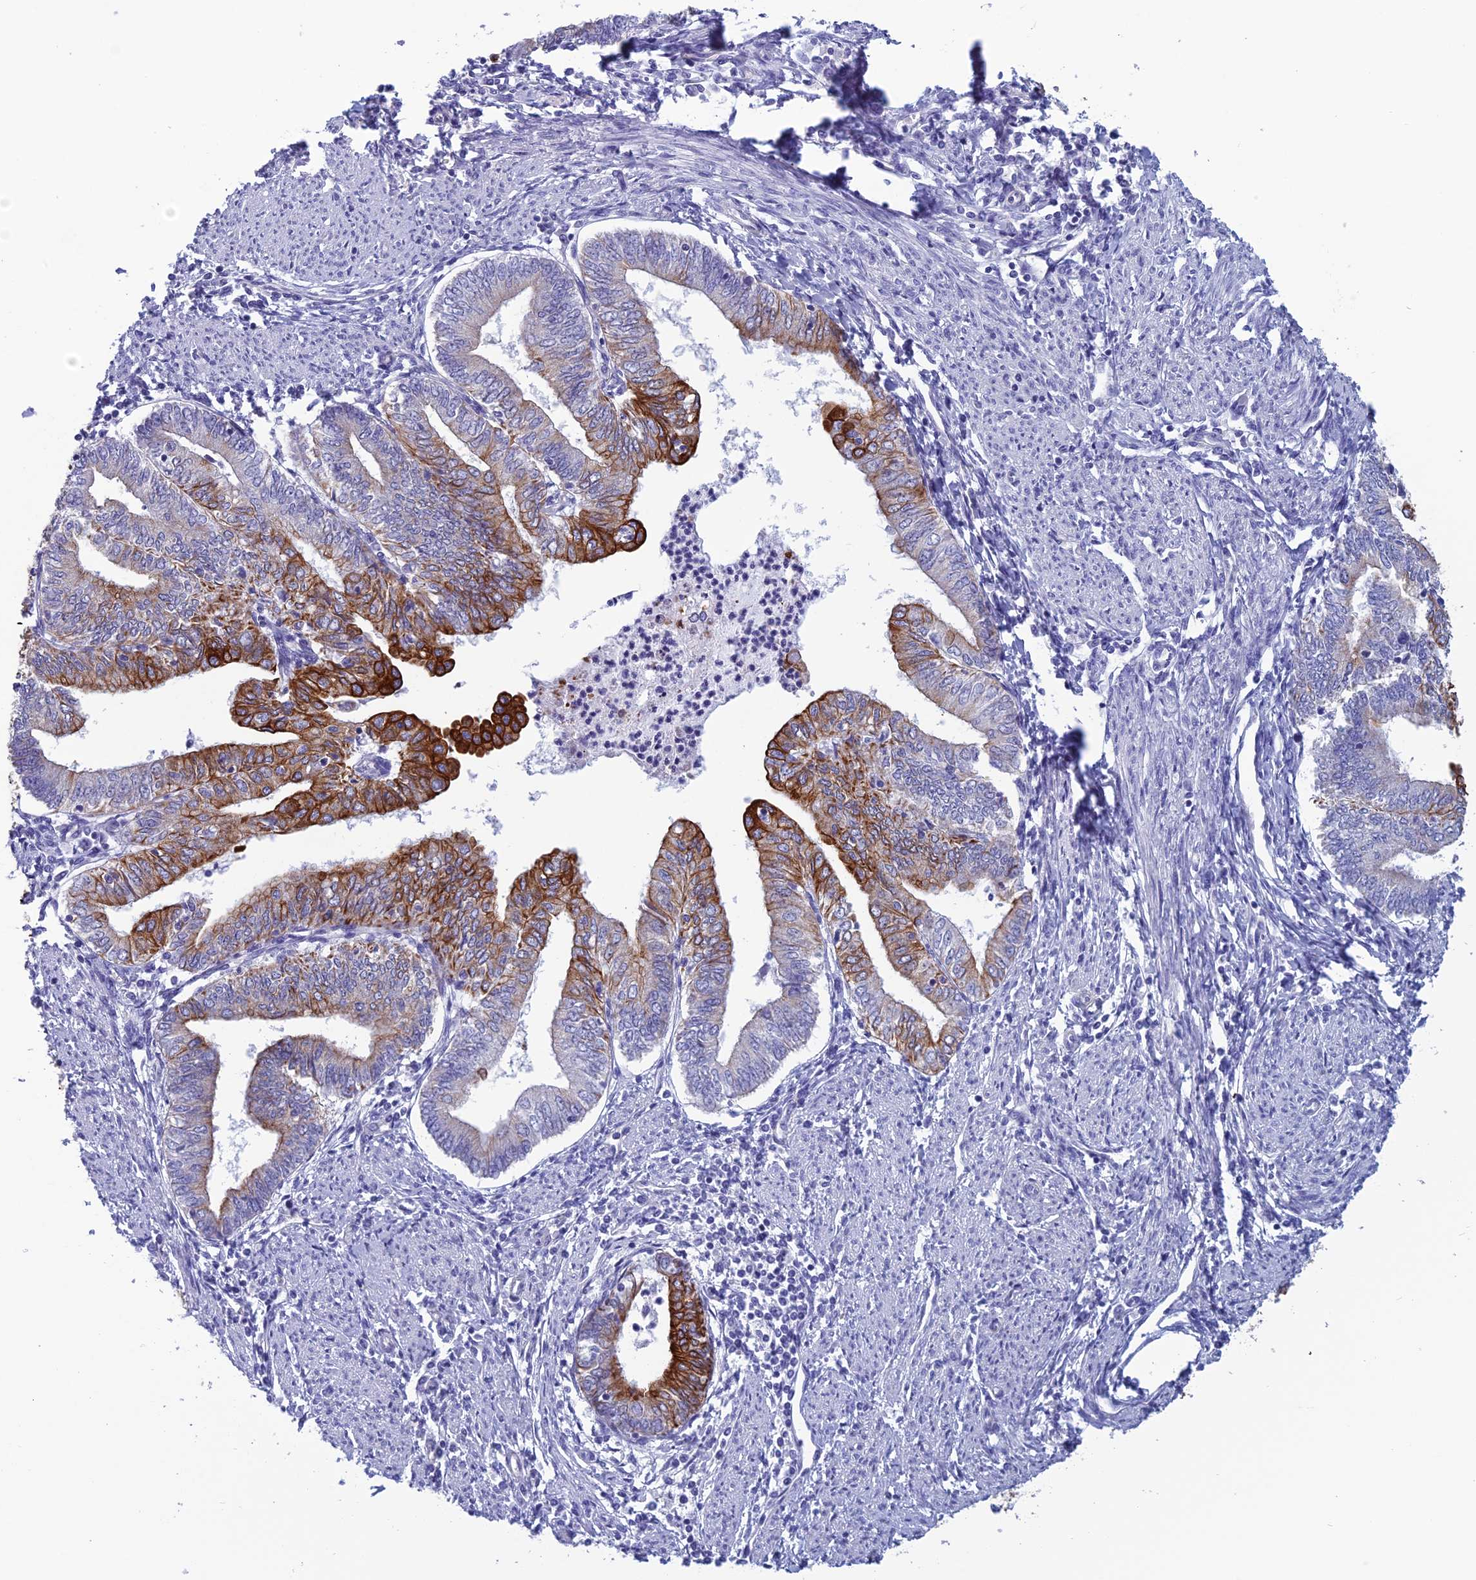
{"staining": {"intensity": "strong", "quantity": "25%-75%", "location": "cytoplasmic/membranous"}, "tissue": "endometrial cancer", "cell_type": "Tumor cells", "image_type": "cancer", "snomed": [{"axis": "morphology", "description": "Adenocarcinoma, NOS"}, {"axis": "topography", "description": "Endometrium"}], "caption": "A photomicrograph showing strong cytoplasmic/membranous expression in approximately 25%-75% of tumor cells in adenocarcinoma (endometrial), as visualized by brown immunohistochemical staining.", "gene": "RBM41", "patient": {"sex": "female", "age": 66}}